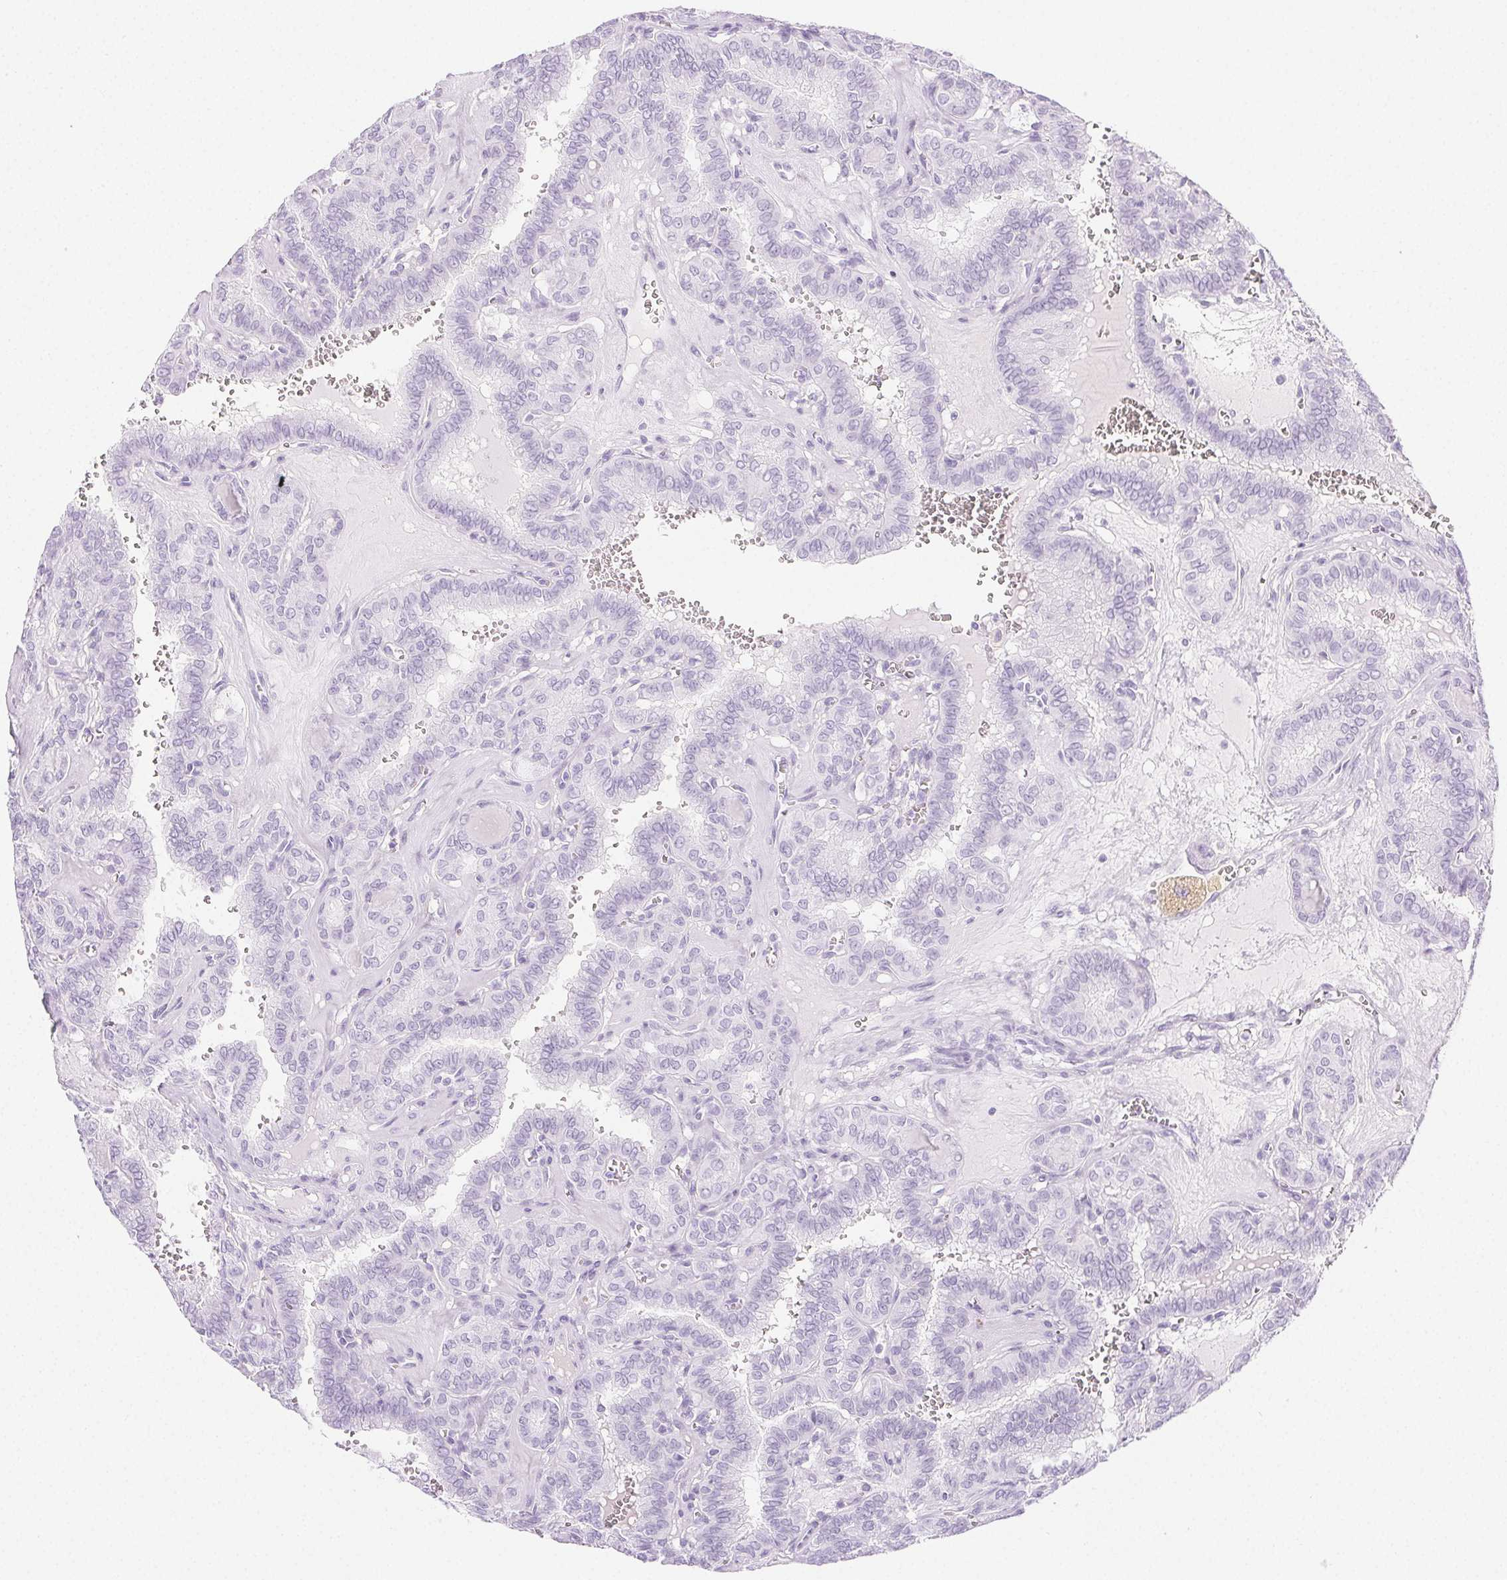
{"staining": {"intensity": "negative", "quantity": "none", "location": "none"}, "tissue": "thyroid cancer", "cell_type": "Tumor cells", "image_type": "cancer", "snomed": [{"axis": "morphology", "description": "Papillary adenocarcinoma, NOS"}, {"axis": "topography", "description": "Thyroid gland"}], "caption": "The histopathology image exhibits no staining of tumor cells in thyroid papillary adenocarcinoma. (DAB immunohistochemistry (IHC) with hematoxylin counter stain).", "gene": "PI3", "patient": {"sex": "female", "age": 41}}